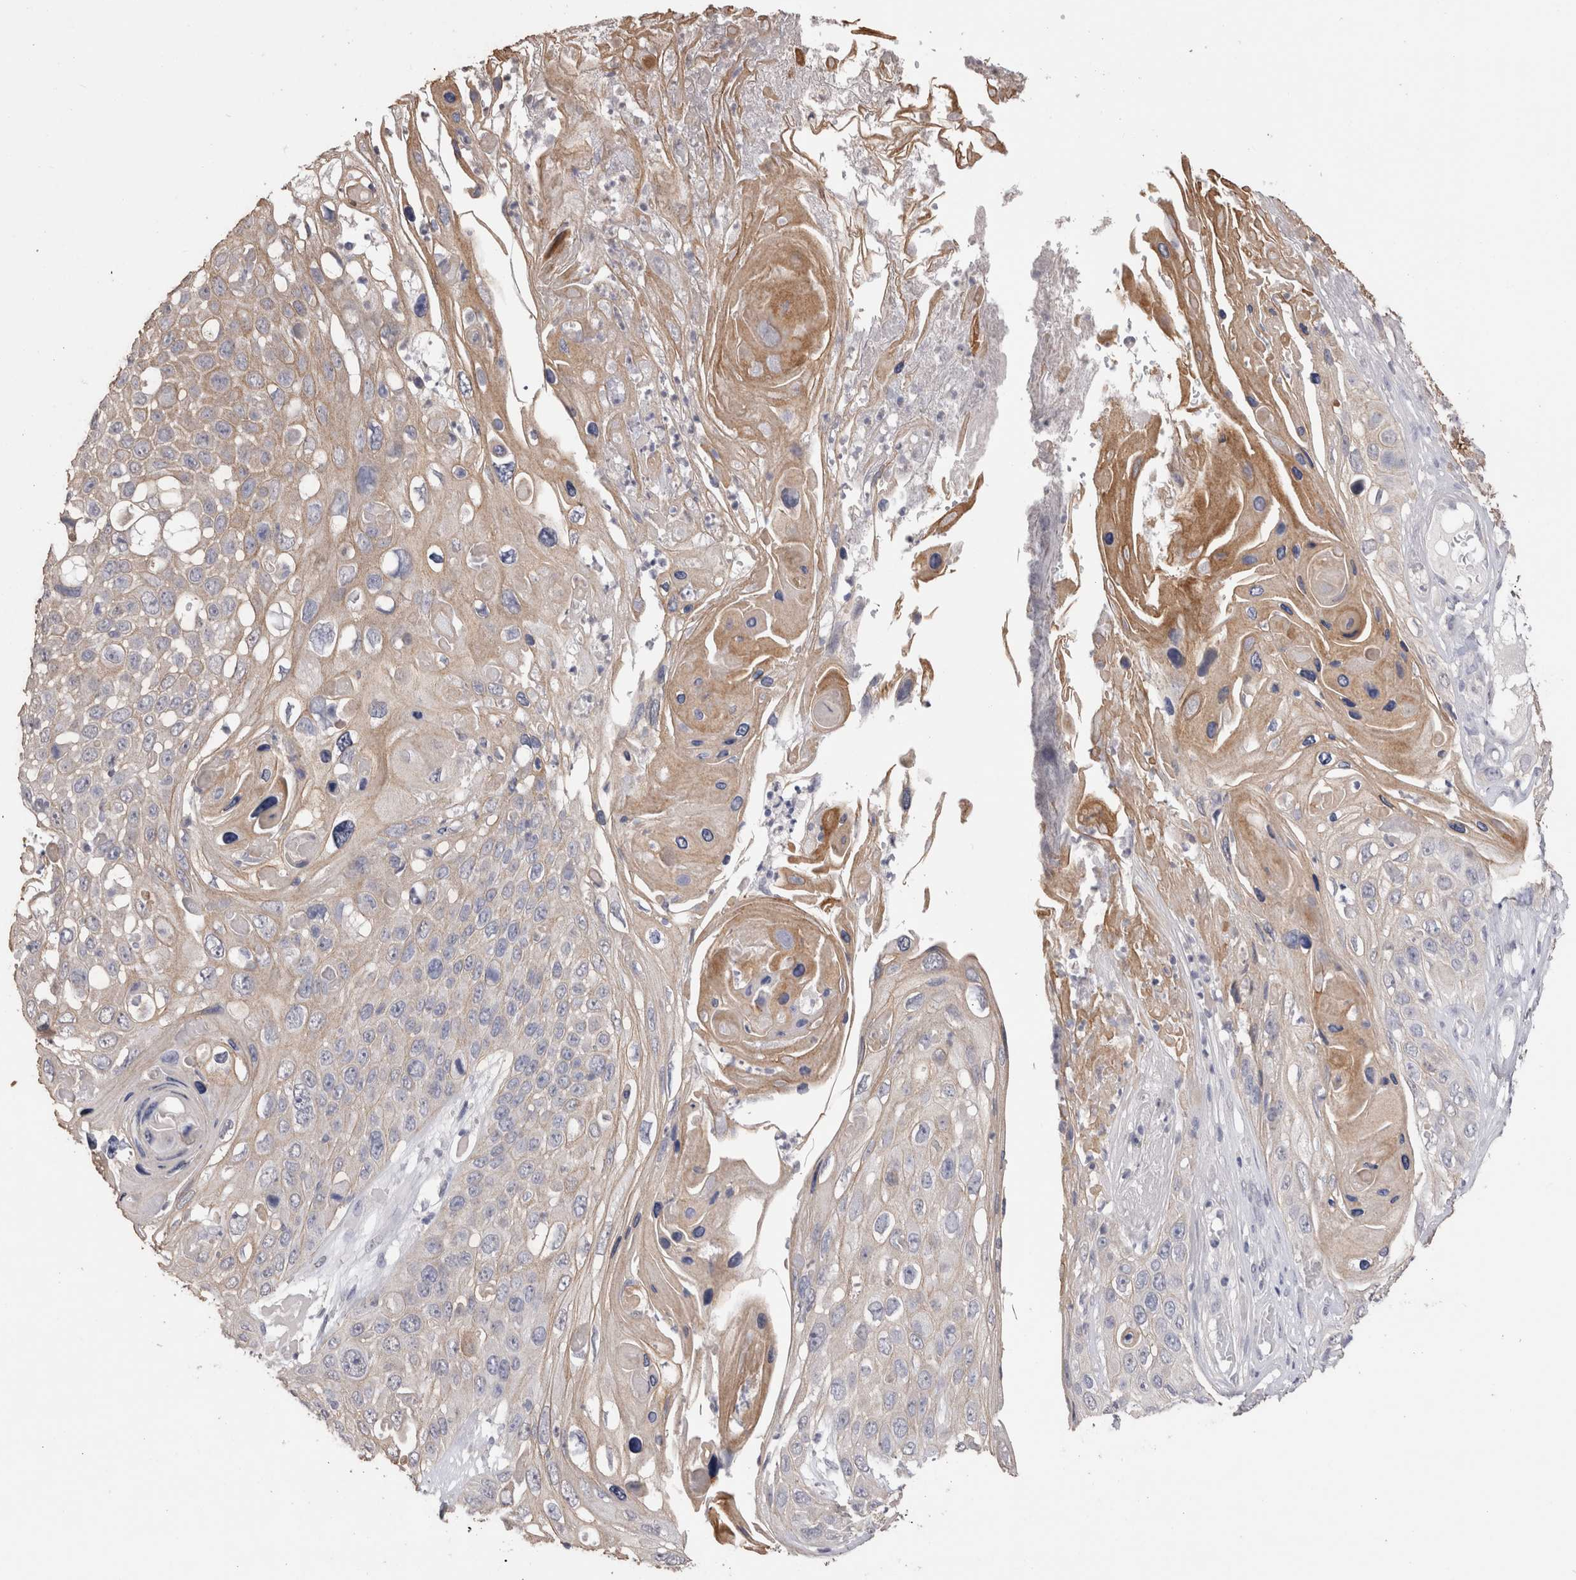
{"staining": {"intensity": "weak", "quantity": "<25%", "location": "cytoplasmic/membranous"}, "tissue": "skin cancer", "cell_type": "Tumor cells", "image_type": "cancer", "snomed": [{"axis": "morphology", "description": "Squamous cell carcinoma, NOS"}, {"axis": "topography", "description": "Skin"}], "caption": "DAB immunohistochemical staining of skin cancer (squamous cell carcinoma) displays no significant expression in tumor cells.", "gene": "CDH6", "patient": {"sex": "male", "age": 55}}